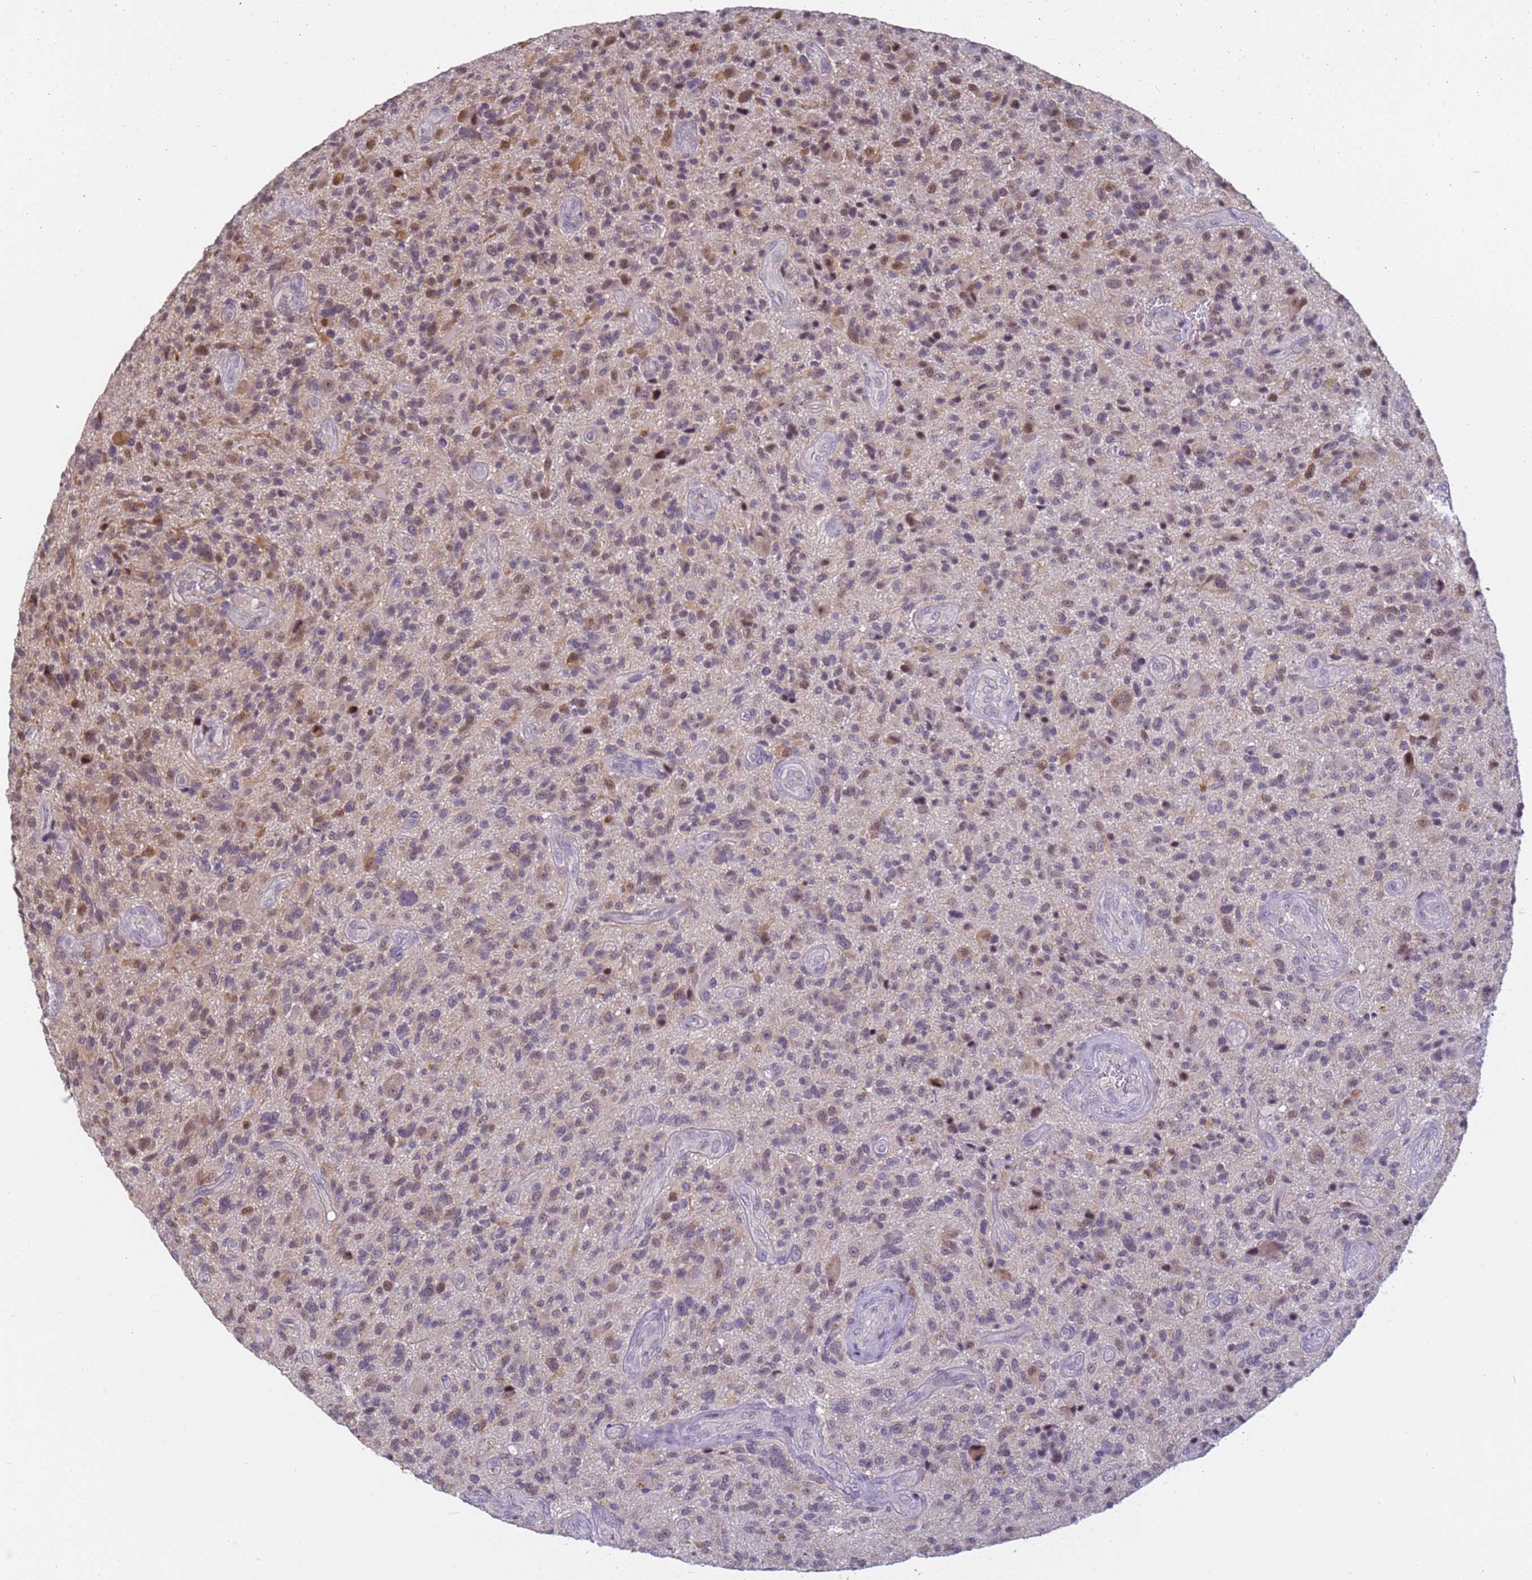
{"staining": {"intensity": "moderate", "quantity": "25%-75%", "location": "cytoplasmic/membranous,nuclear"}, "tissue": "glioma", "cell_type": "Tumor cells", "image_type": "cancer", "snomed": [{"axis": "morphology", "description": "Glioma, malignant, High grade"}, {"axis": "topography", "description": "Brain"}], "caption": "The micrograph shows a brown stain indicating the presence of a protein in the cytoplasmic/membranous and nuclear of tumor cells in glioma.", "gene": "VWA3A", "patient": {"sex": "male", "age": 47}}